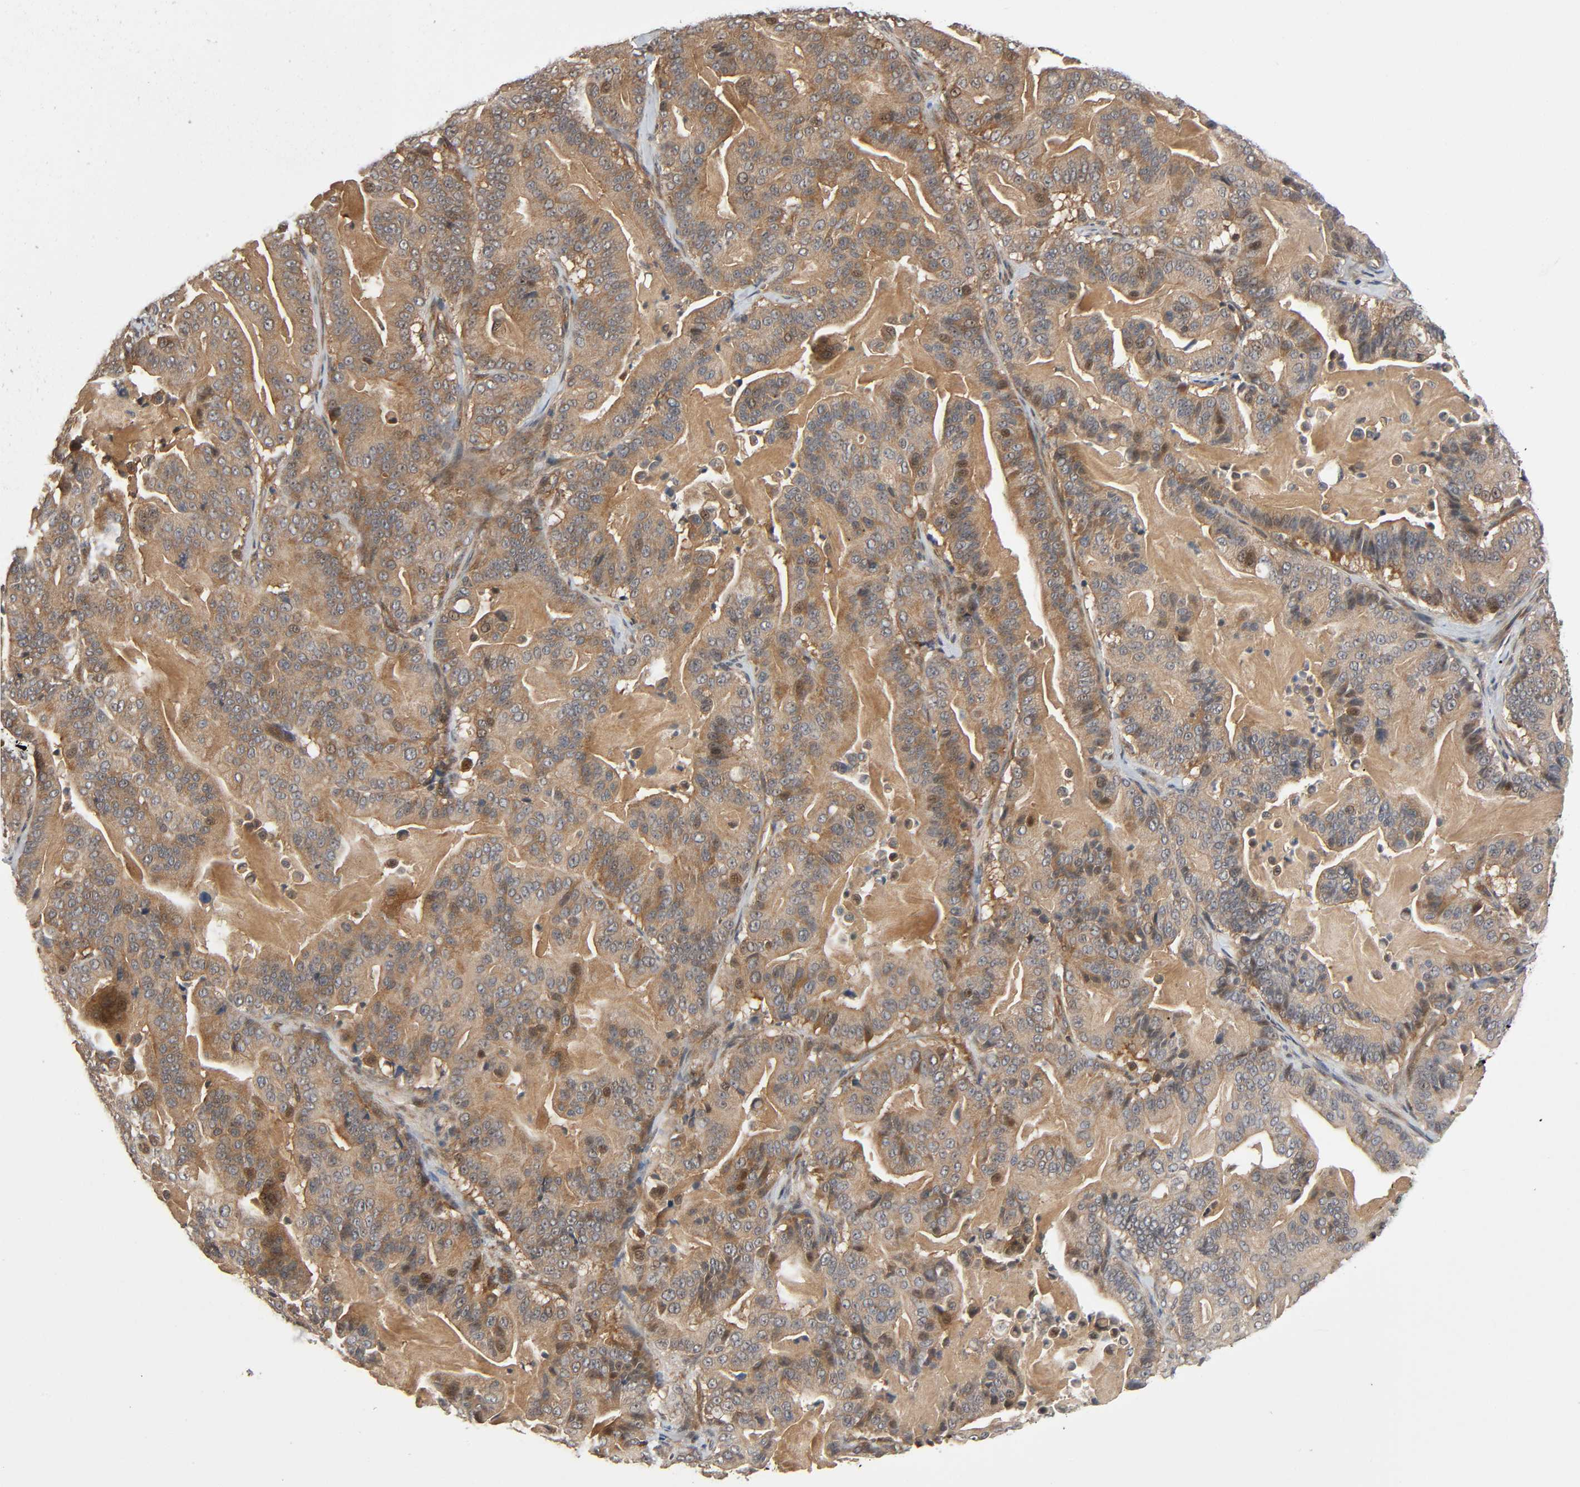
{"staining": {"intensity": "moderate", "quantity": ">75%", "location": "cytoplasmic/membranous,nuclear"}, "tissue": "pancreatic cancer", "cell_type": "Tumor cells", "image_type": "cancer", "snomed": [{"axis": "morphology", "description": "Adenocarcinoma, NOS"}, {"axis": "topography", "description": "Pancreas"}], "caption": "Protein staining of adenocarcinoma (pancreatic) tissue displays moderate cytoplasmic/membranous and nuclear positivity in approximately >75% of tumor cells.", "gene": "PPP2R1B", "patient": {"sex": "male", "age": 63}}